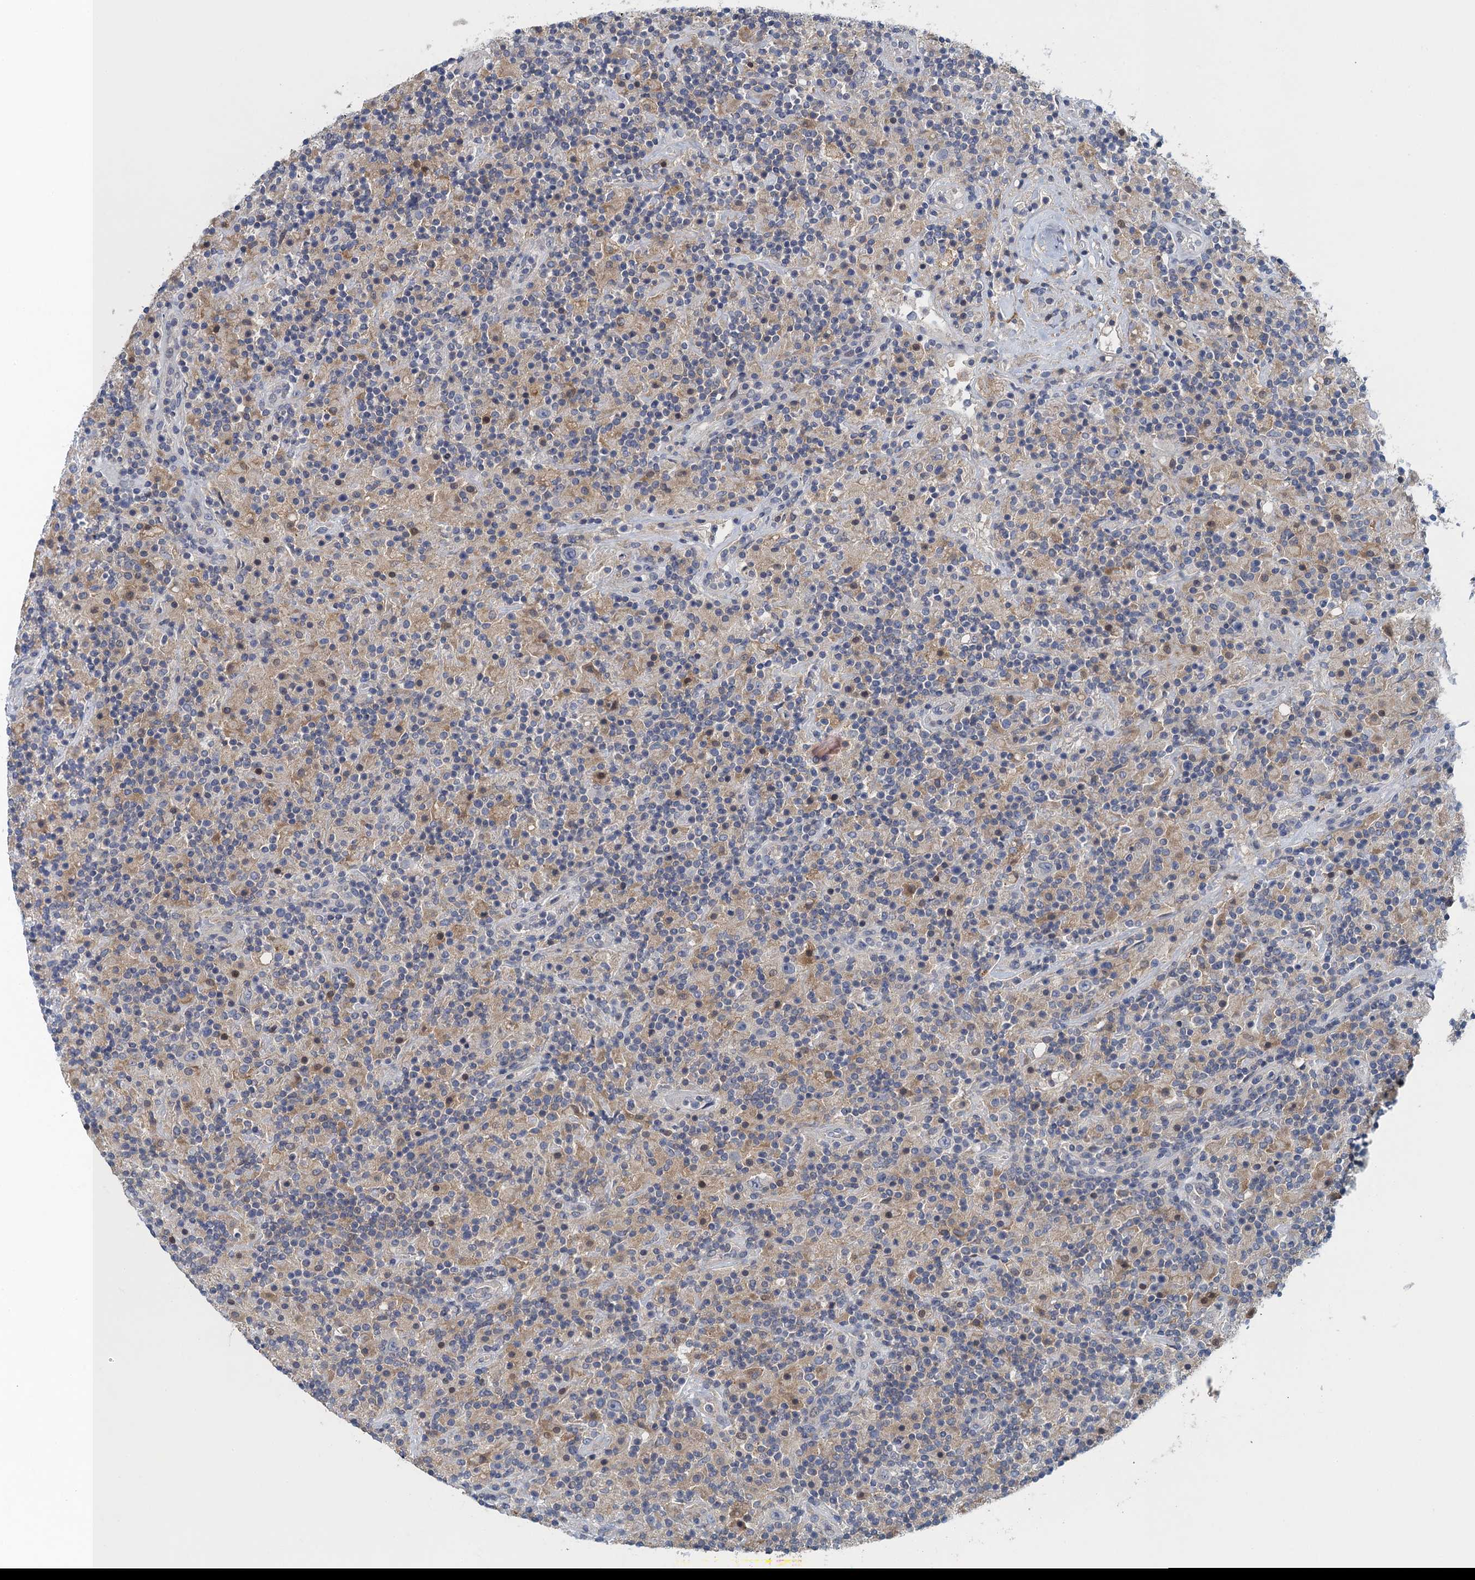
{"staining": {"intensity": "negative", "quantity": "none", "location": "none"}, "tissue": "lymphoma", "cell_type": "Tumor cells", "image_type": "cancer", "snomed": [{"axis": "morphology", "description": "Hodgkin's disease, NOS"}, {"axis": "topography", "description": "Lymph node"}], "caption": "DAB (3,3'-diaminobenzidine) immunohistochemical staining of human Hodgkin's disease reveals no significant expression in tumor cells.", "gene": "NCKAP1L", "patient": {"sex": "male", "age": 70}}